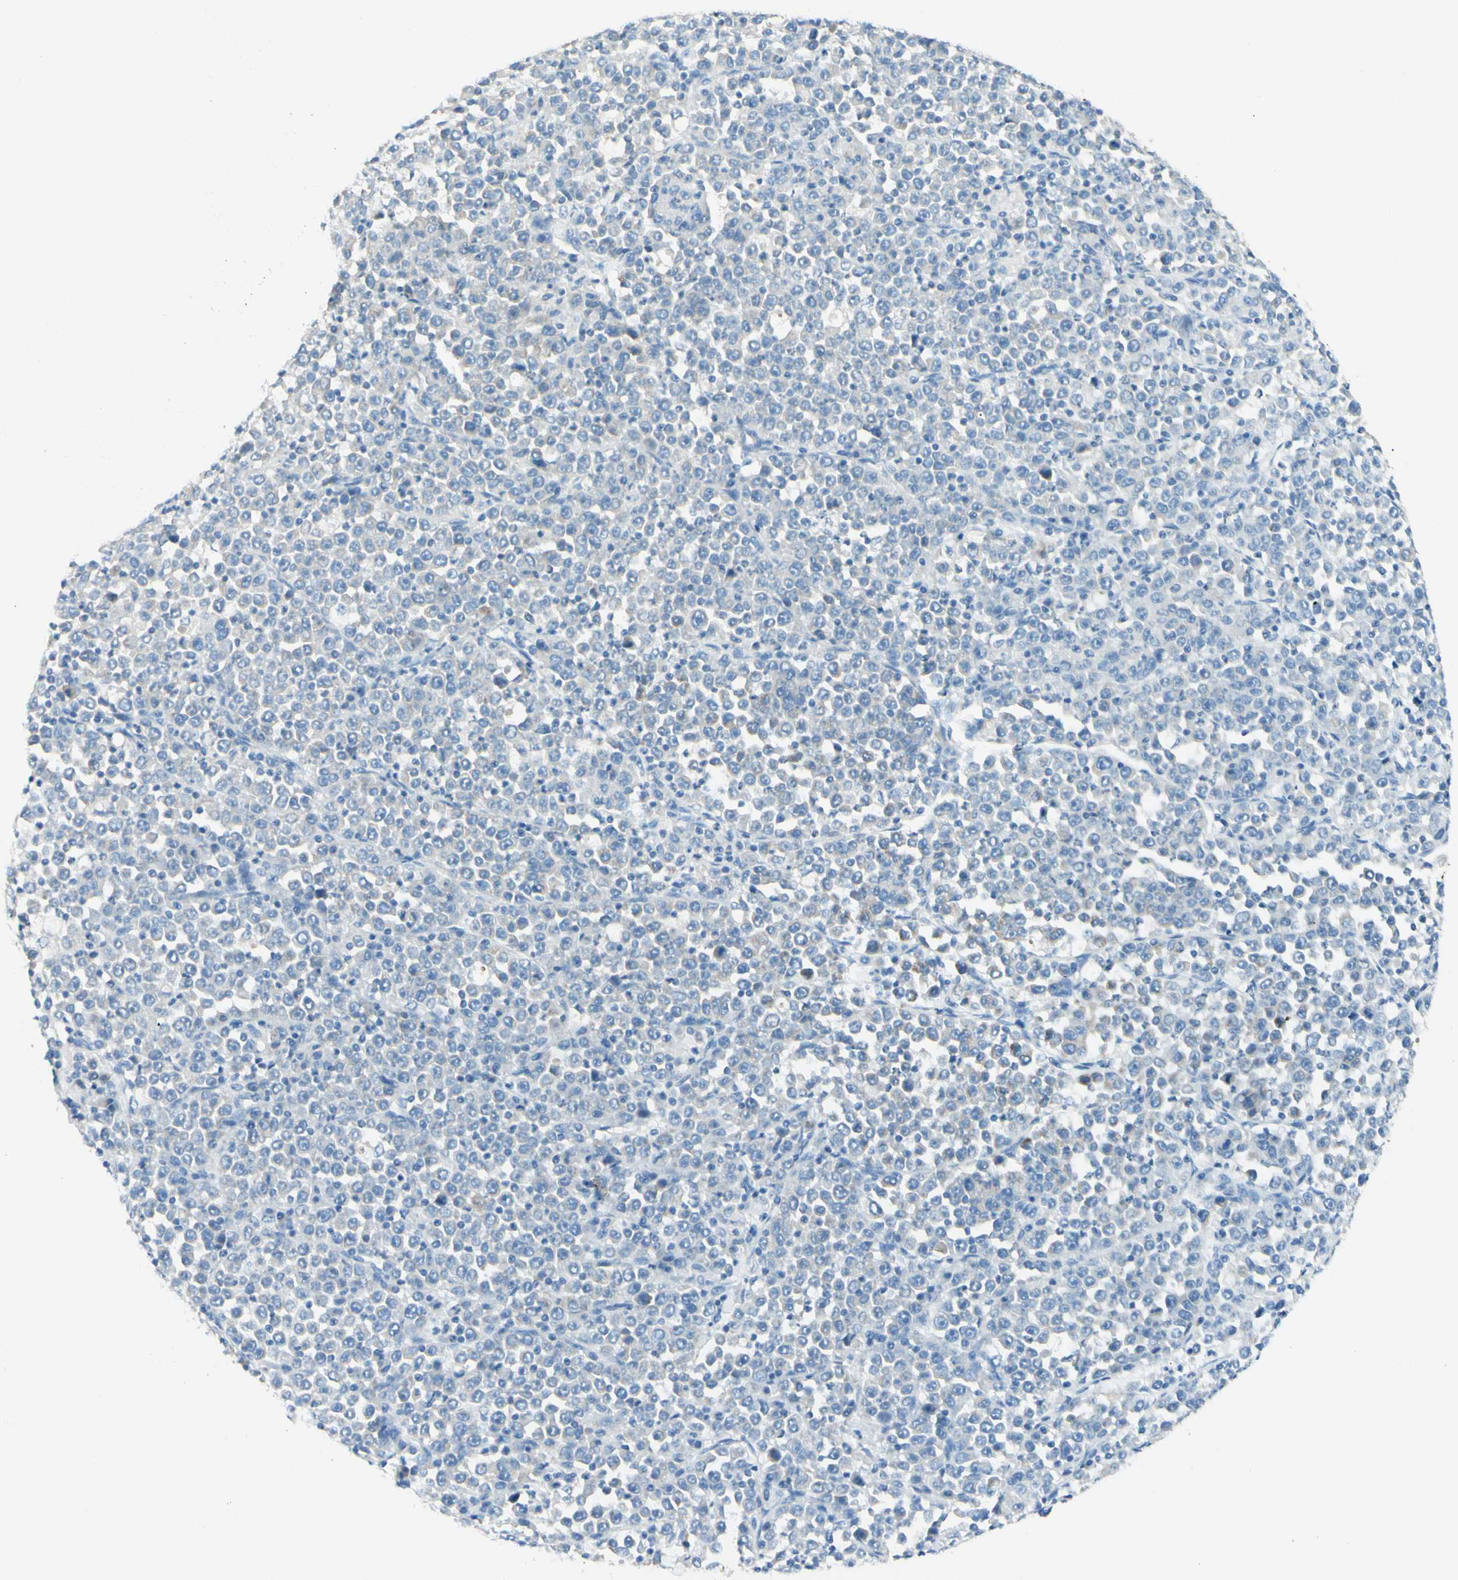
{"staining": {"intensity": "negative", "quantity": "none", "location": "none"}, "tissue": "stomach cancer", "cell_type": "Tumor cells", "image_type": "cancer", "snomed": [{"axis": "morphology", "description": "Normal tissue, NOS"}, {"axis": "morphology", "description": "Adenocarcinoma, NOS"}, {"axis": "topography", "description": "Stomach, upper"}, {"axis": "topography", "description": "Stomach"}], "caption": "A high-resolution histopathology image shows immunohistochemistry (IHC) staining of adenocarcinoma (stomach), which reveals no significant staining in tumor cells.", "gene": "ARMC10", "patient": {"sex": "male", "age": 59}}